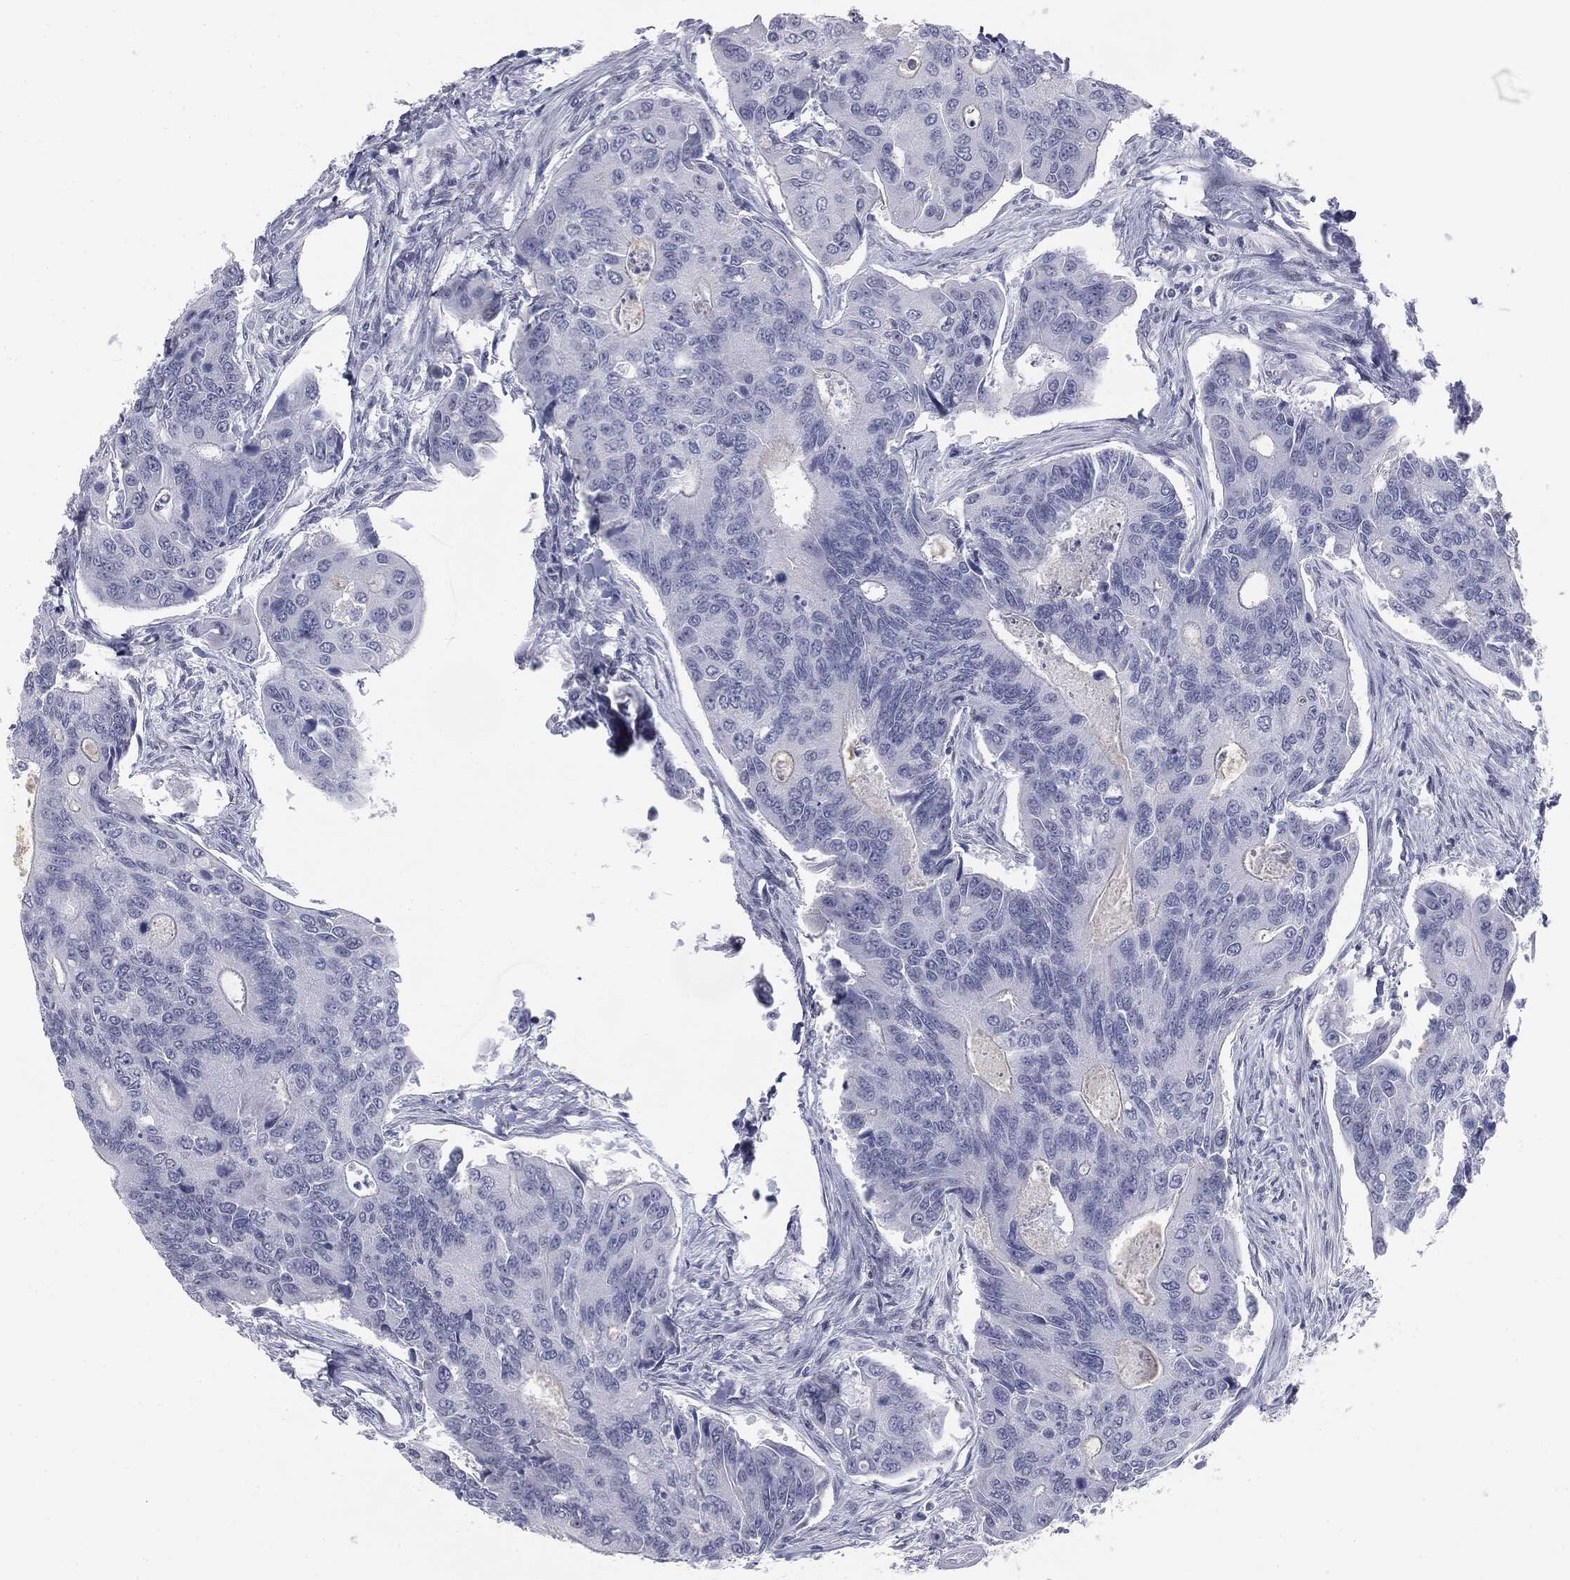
{"staining": {"intensity": "negative", "quantity": "none", "location": "none"}, "tissue": "colorectal cancer", "cell_type": "Tumor cells", "image_type": "cancer", "snomed": [{"axis": "morphology", "description": "Adenocarcinoma, NOS"}, {"axis": "topography", "description": "Colon"}], "caption": "The image shows no significant expression in tumor cells of colorectal cancer.", "gene": "TPO", "patient": {"sex": "female", "age": 67}}